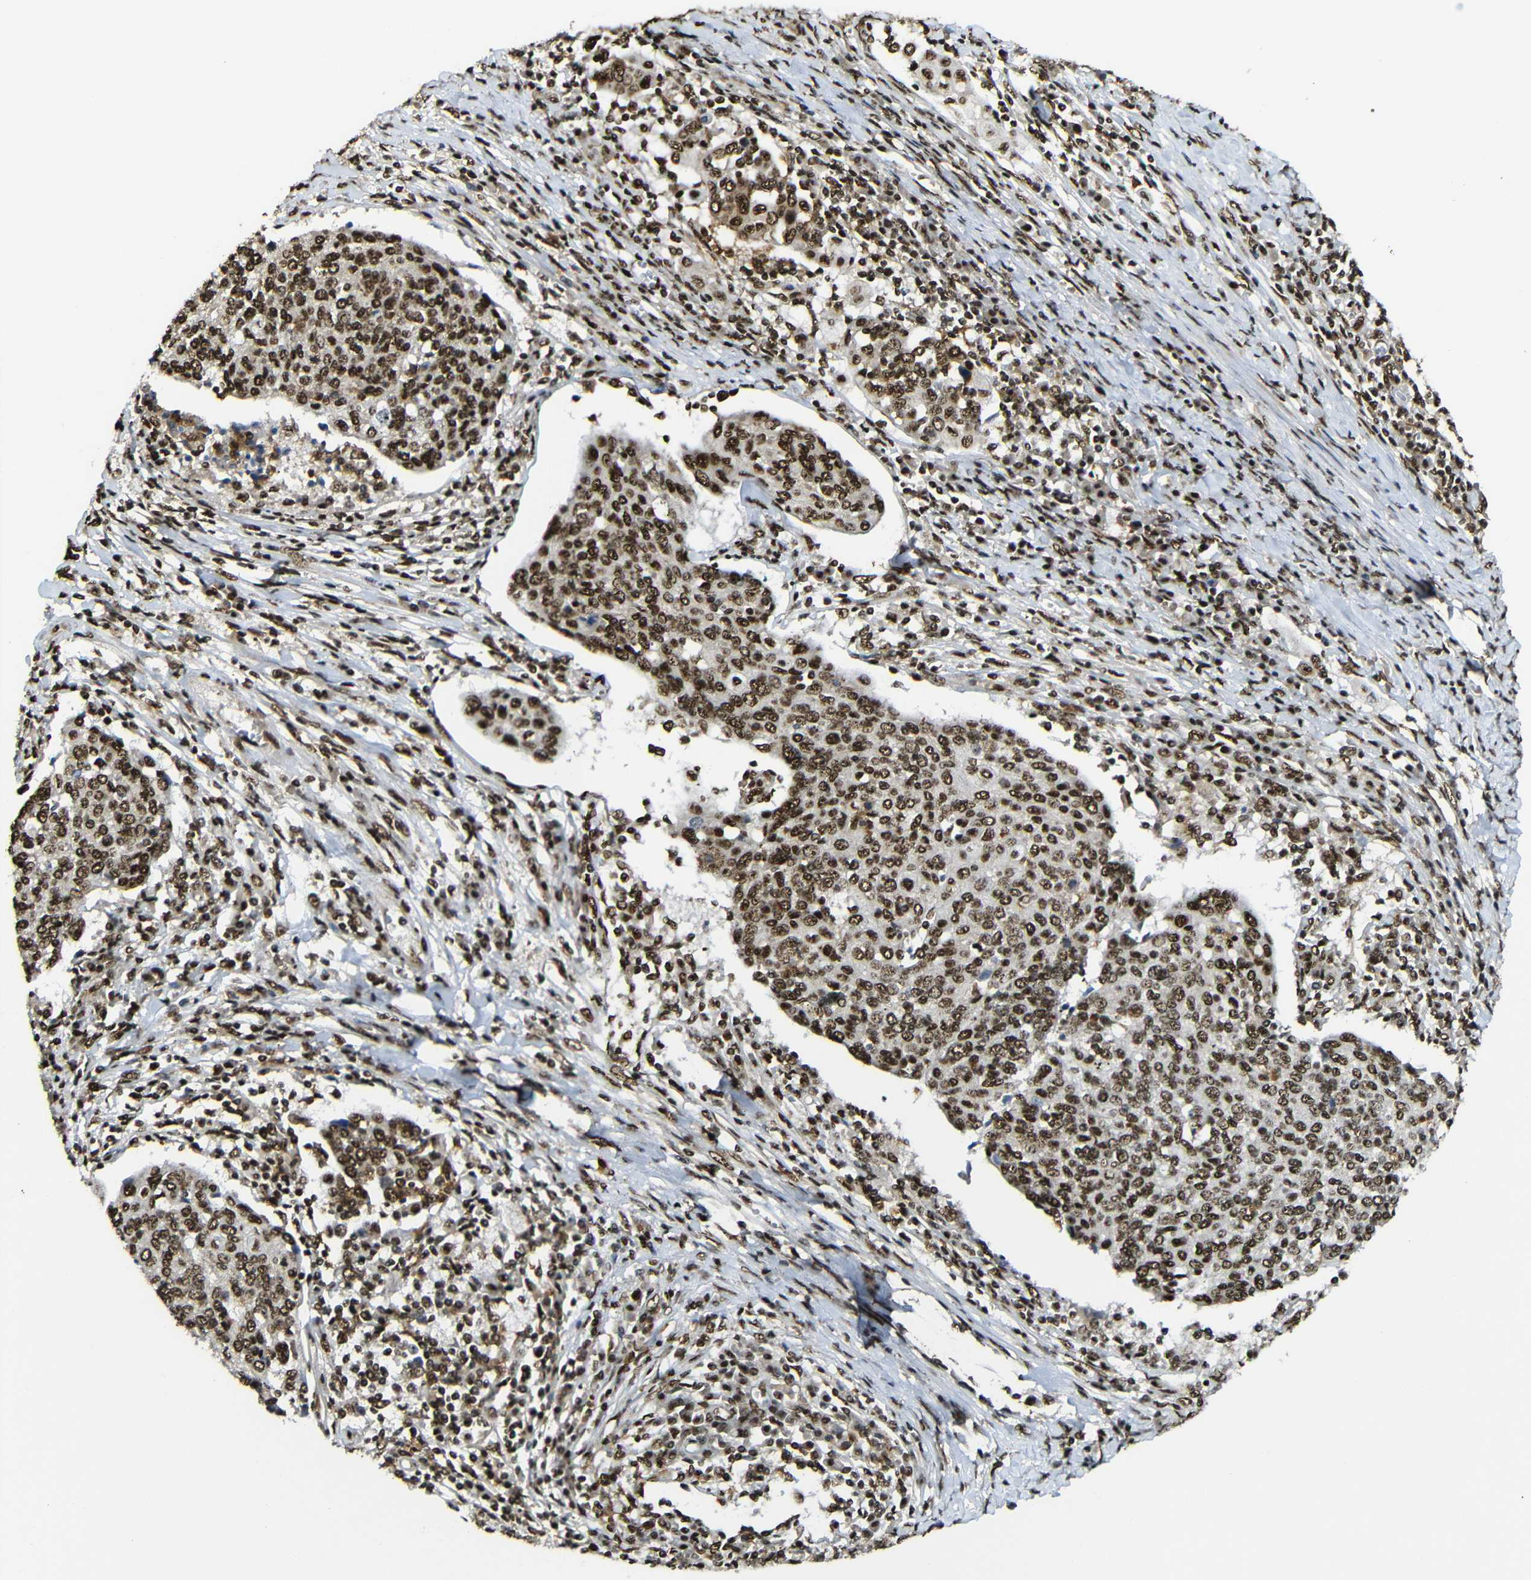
{"staining": {"intensity": "moderate", "quantity": ">75%", "location": "cytoplasmic/membranous,nuclear"}, "tissue": "cervical cancer", "cell_type": "Tumor cells", "image_type": "cancer", "snomed": [{"axis": "morphology", "description": "Squamous cell carcinoma, NOS"}, {"axis": "topography", "description": "Cervix"}], "caption": "Brown immunohistochemical staining in squamous cell carcinoma (cervical) exhibits moderate cytoplasmic/membranous and nuclear positivity in about >75% of tumor cells.", "gene": "TCF7L2", "patient": {"sex": "female", "age": 40}}